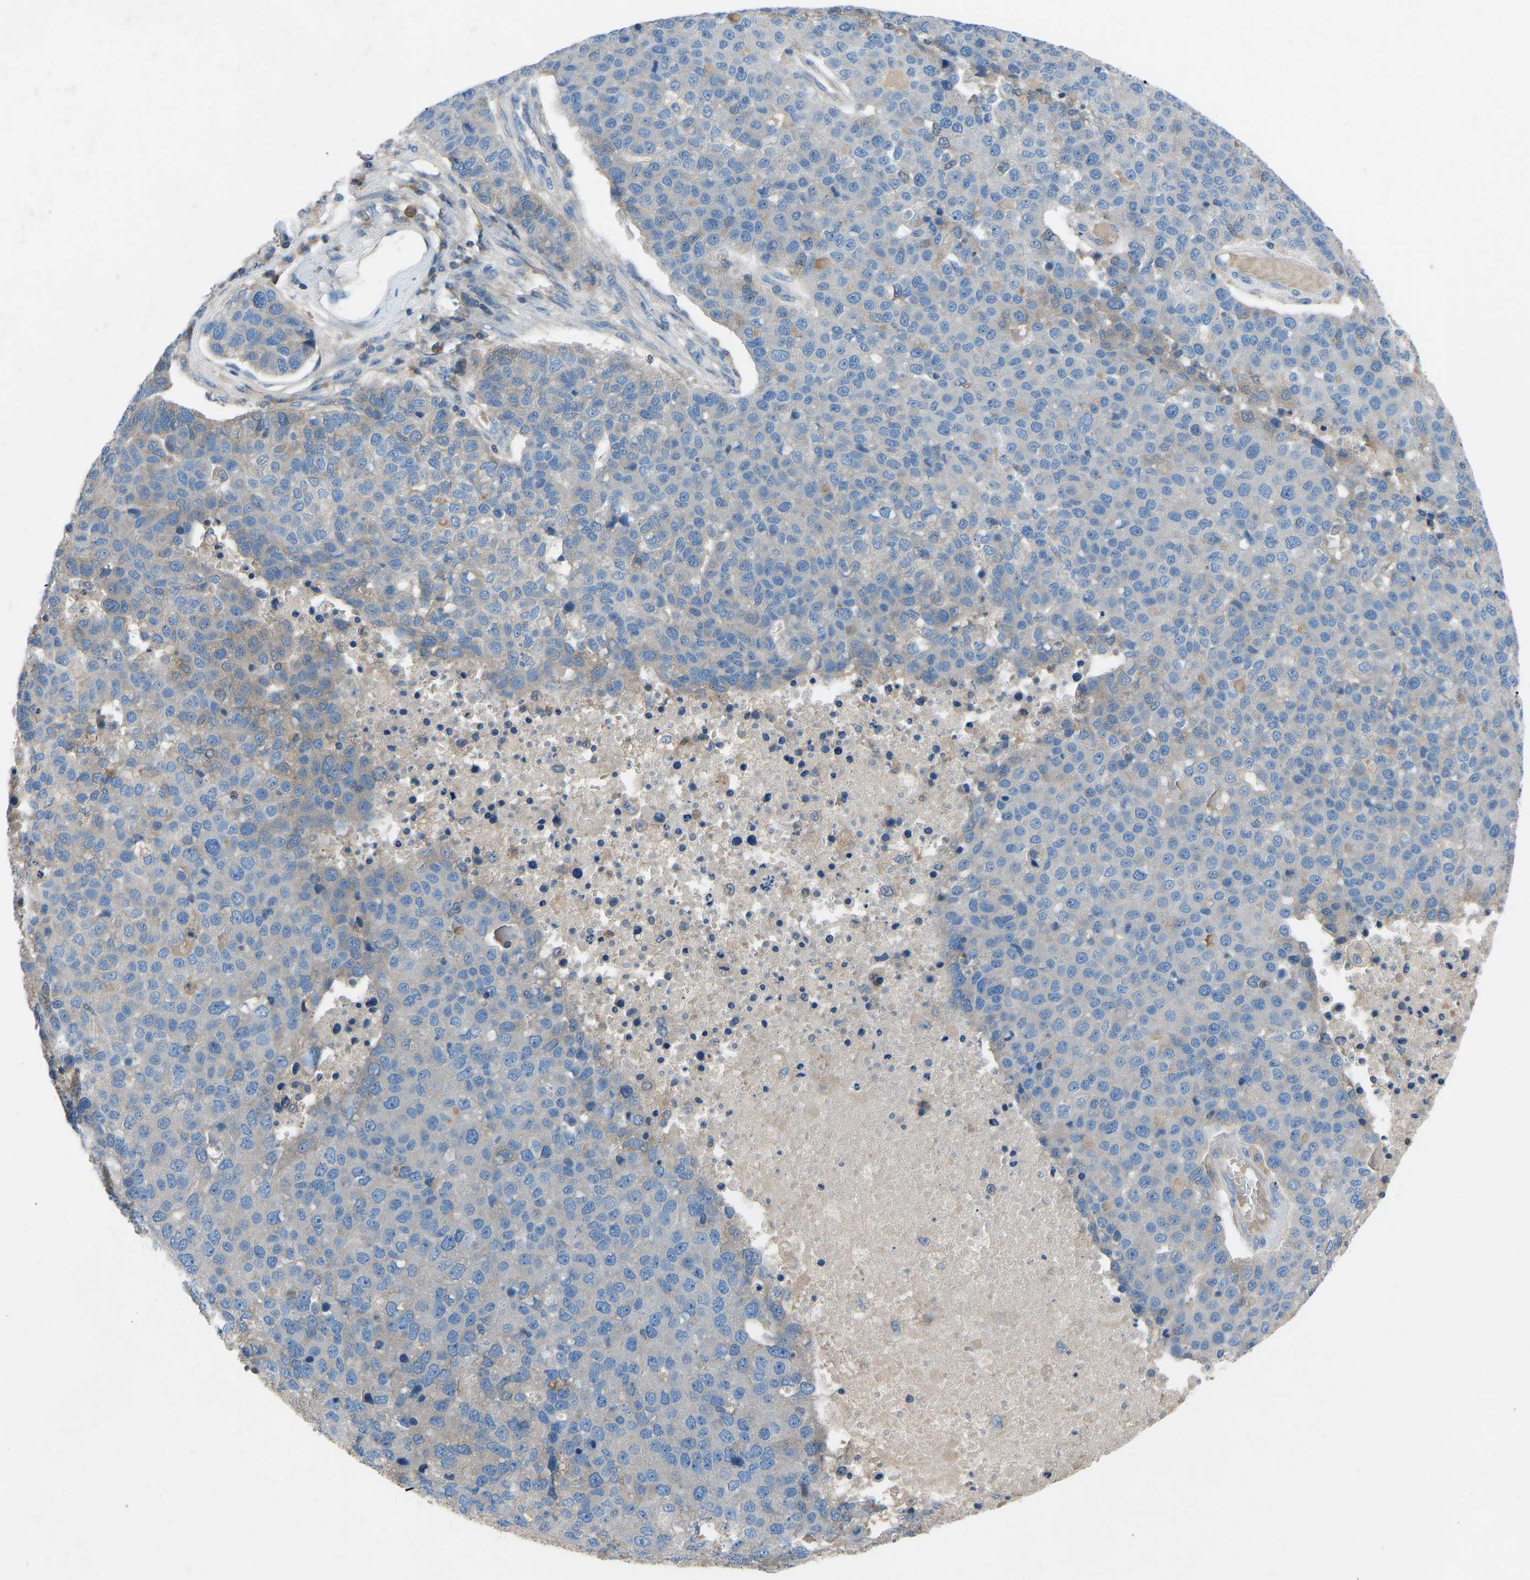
{"staining": {"intensity": "negative", "quantity": "none", "location": "none"}, "tissue": "pancreatic cancer", "cell_type": "Tumor cells", "image_type": "cancer", "snomed": [{"axis": "morphology", "description": "Adenocarcinoma, NOS"}, {"axis": "topography", "description": "Pancreas"}], "caption": "Adenocarcinoma (pancreatic) was stained to show a protein in brown. There is no significant positivity in tumor cells.", "gene": "GRK6", "patient": {"sex": "female", "age": 61}}